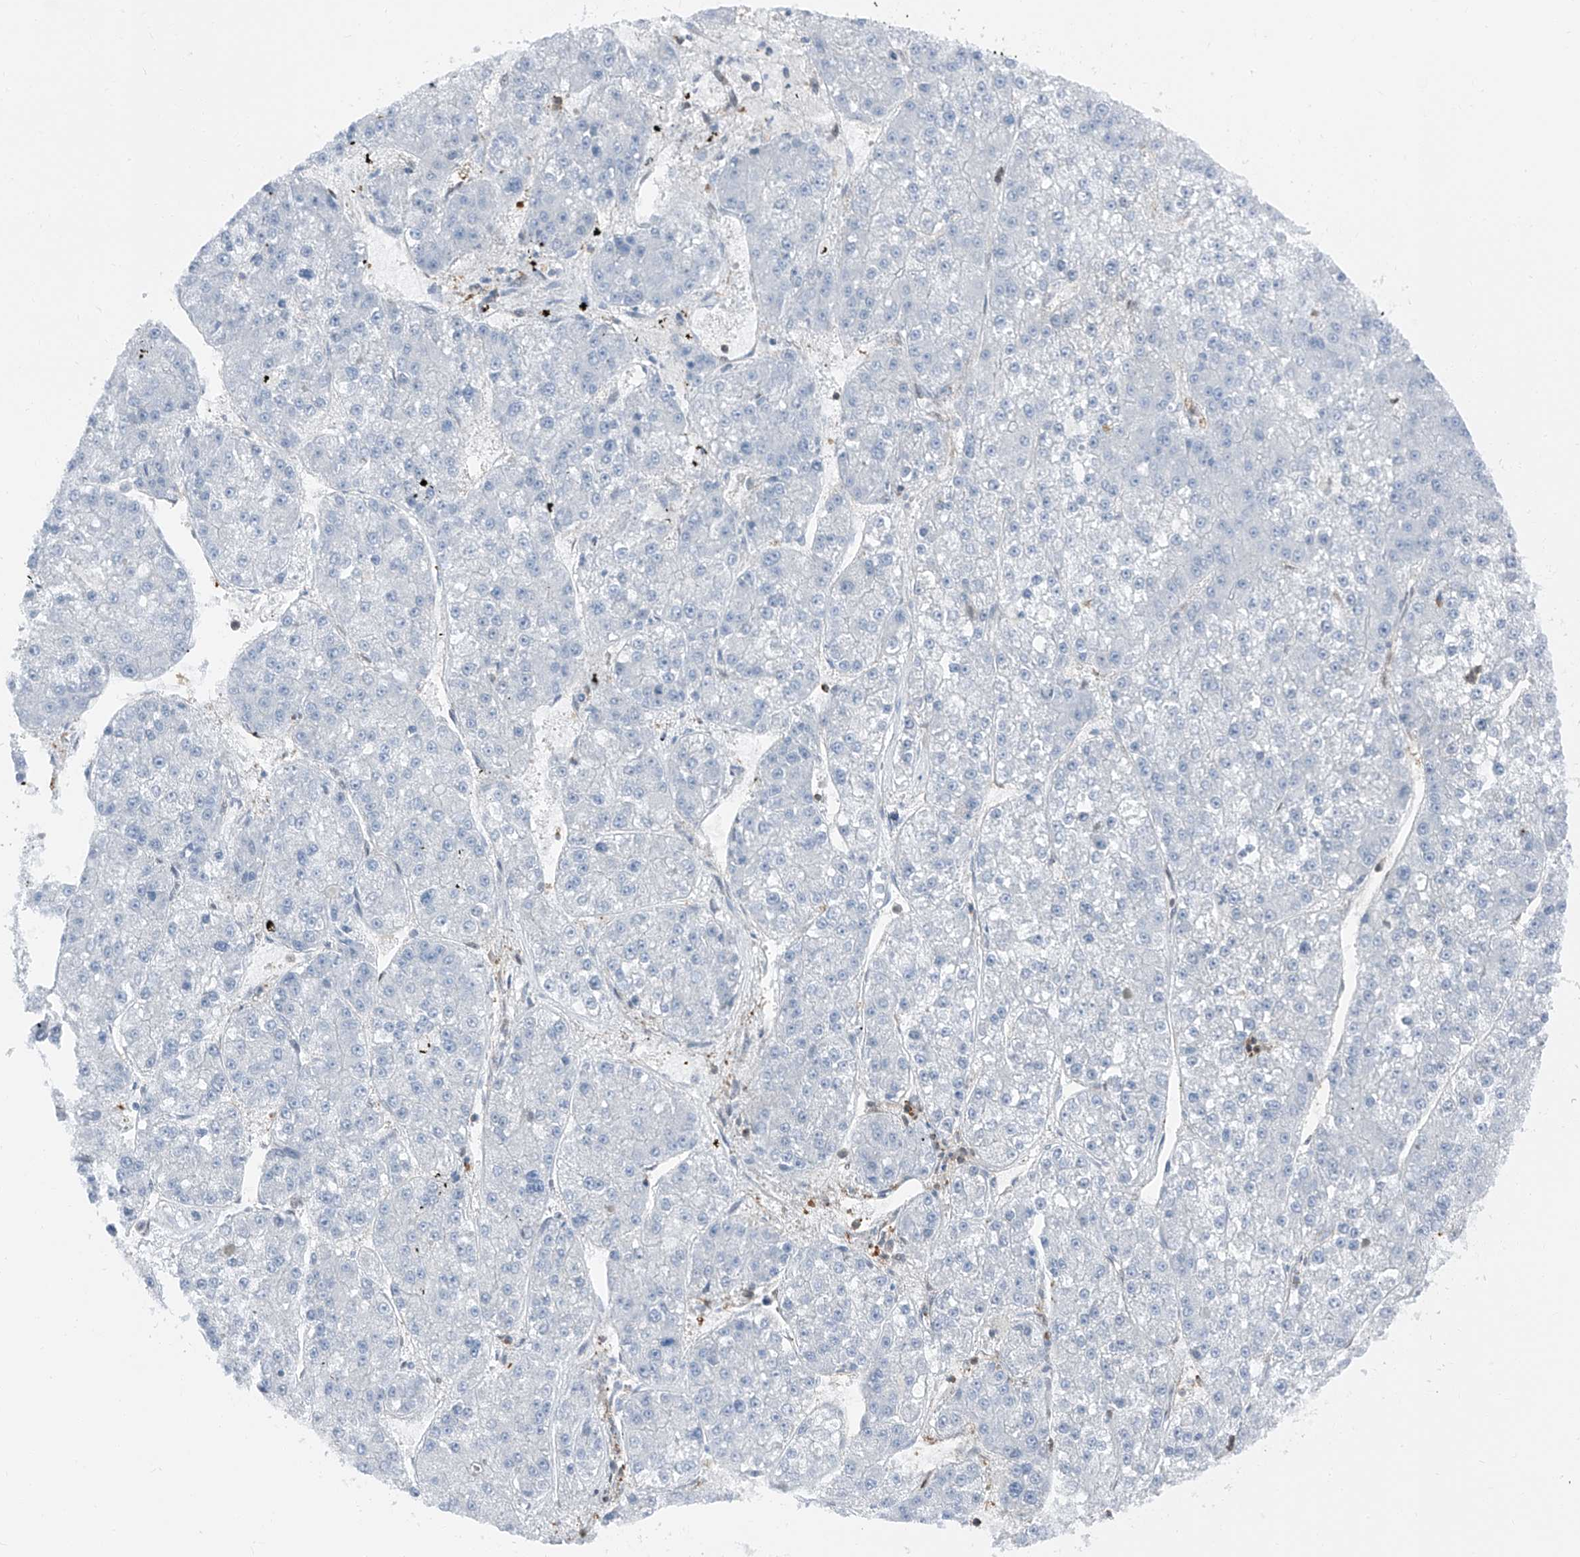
{"staining": {"intensity": "negative", "quantity": "none", "location": "none"}, "tissue": "liver cancer", "cell_type": "Tumor cells", "image_type": "cancer", "snomed": [{"axis": "morphology", "description": "Carcinoma, Hepatocellular, NOS"}, {"axis": "topography", "description": "Liver"}], "caption": "IHC of hepatocellular carcinoma (liver) demonstrates no expression in tumor cells.", "gene": "PSMB10", "patient": {"sex": "female", "age": 73}}